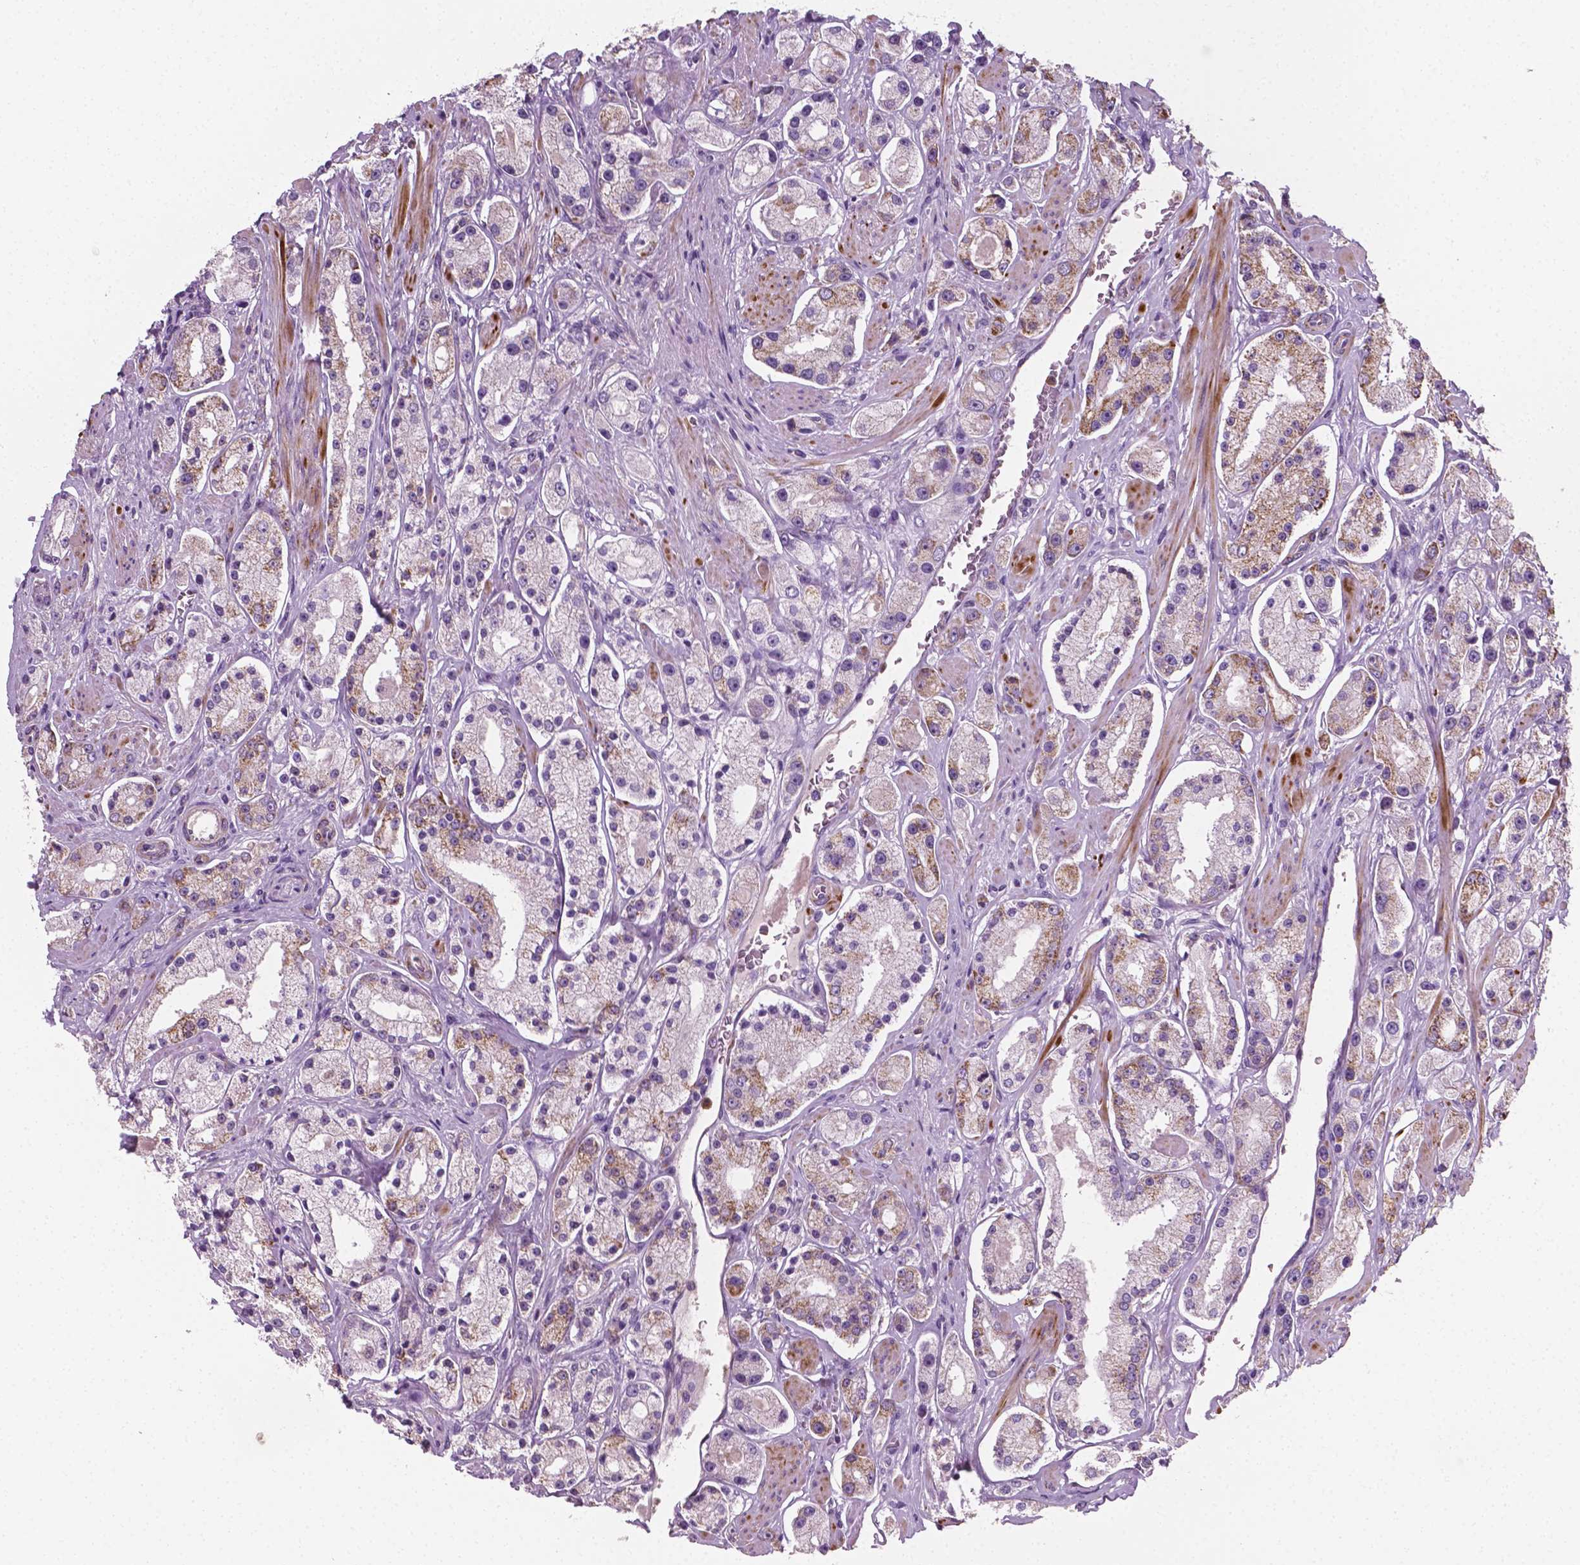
{"staining": {"intensity": "moderate", "quantity": "<25%", "location": "cytoplasmic/membranous"}, "tissue": "prostate cancer", "cell_type": "Tumor cells", "image_type": "cancer", "snomed": [{"axis": "morphology", "description": "Adenocarcinoma, High grade"}, {"axis": "topography", "description": "Prostate"}], "caption": "Protein staining by IHC exhibits moderate cytoplasmic/membranous staining in approximately <25% of tumor cells in prostate adenocarcinoma (high-grade). (DAB (3,3'-diaminobenzidine) IHC with brightfield microscopy, high magnification).", "gene": "PTX3", "patient": {"sex": "male", "age": 67}}